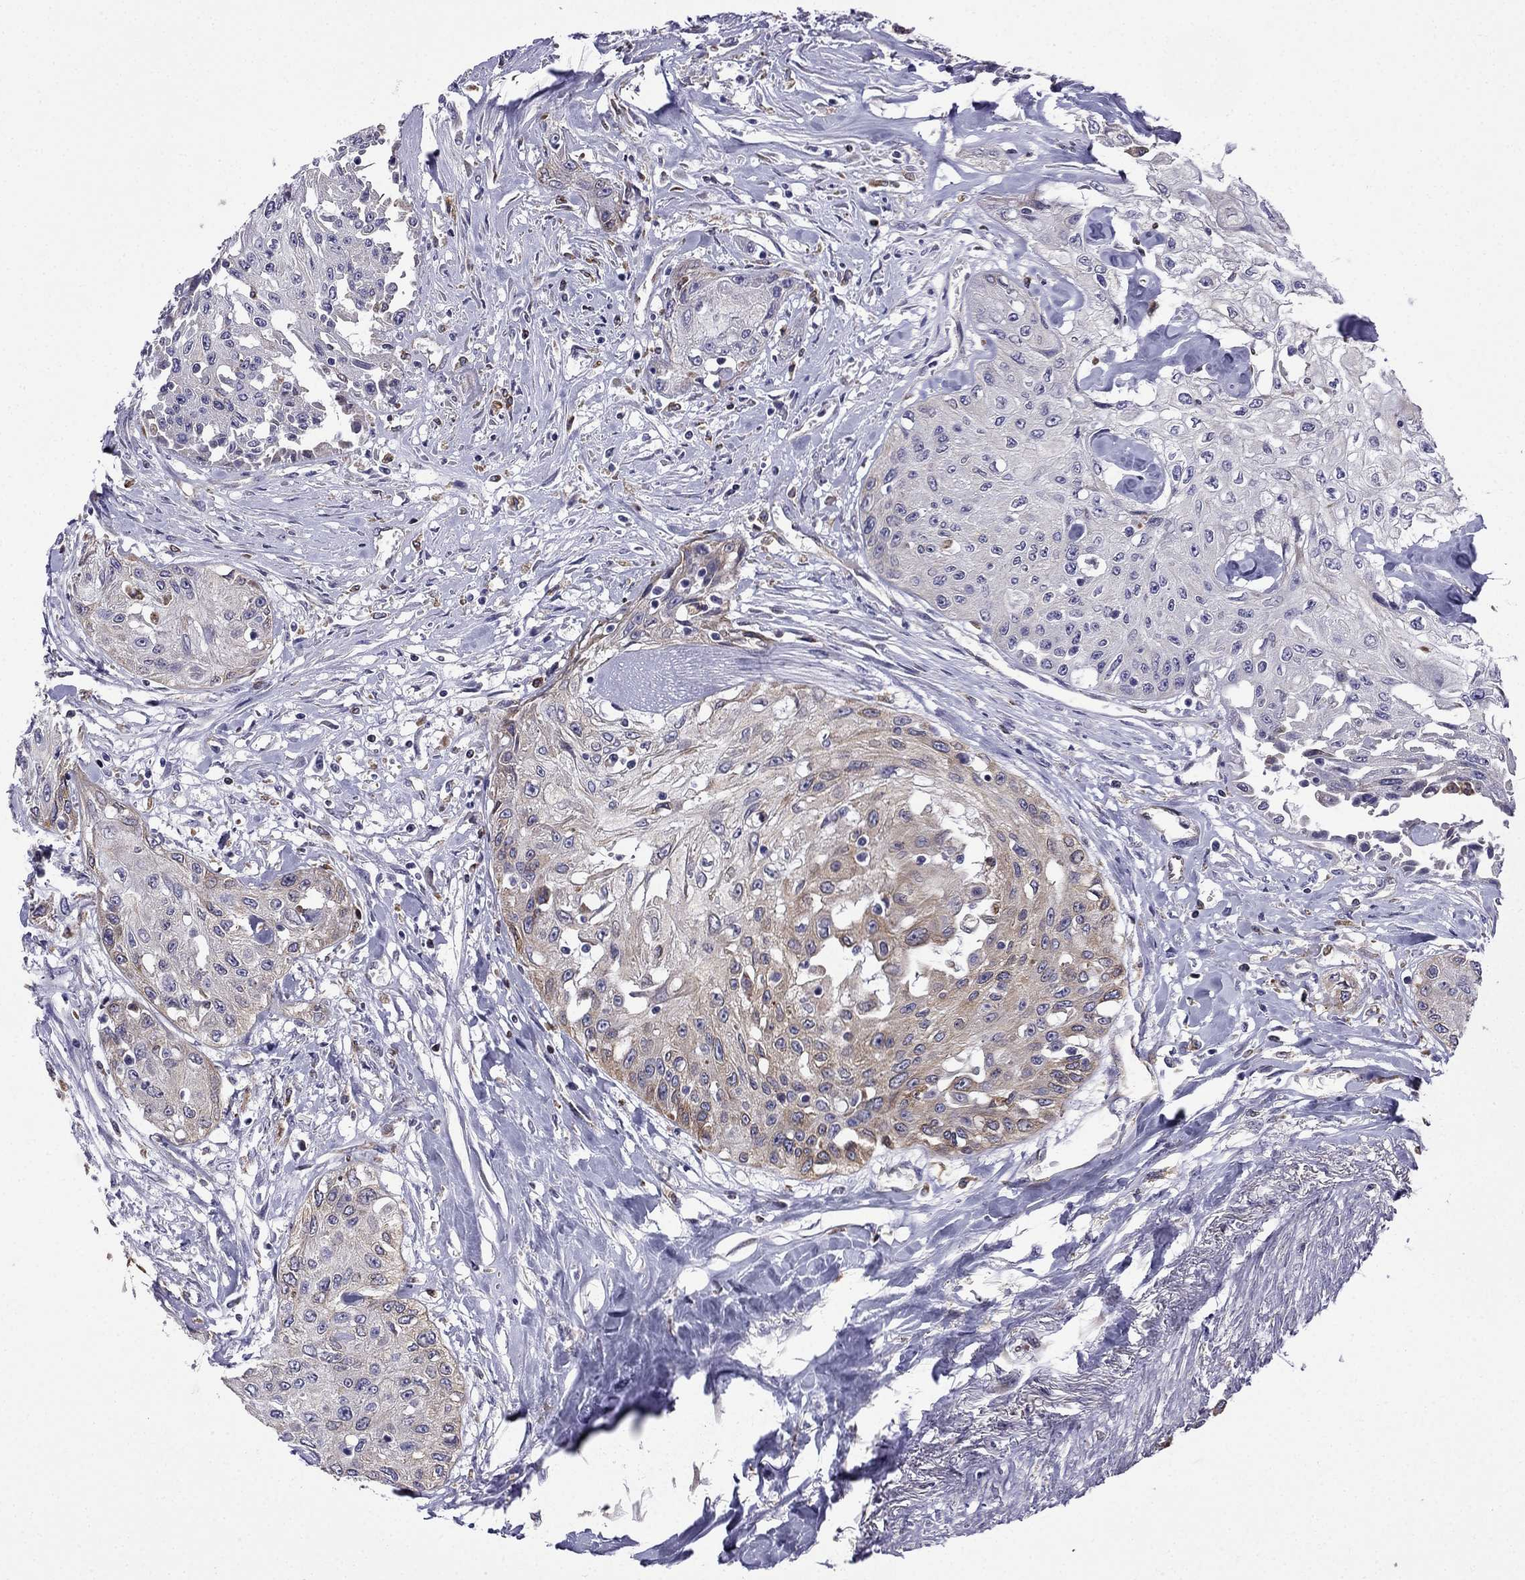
{"staining": {"intensity": "weak", "quantity": "<25%", "location": "cytoplasmic/membranous"}, "tissue": "head and neck cancer", "cell_type": "Tumor cells", "image_type": "cancer", "snomed": [{"axis": "morphology", "description": "Normal tissue, NOS"}, {"axis": "morphology", "description": "Squamous cell carcinoma, NOS"}, {"axis": "topography", "description": "Oral tissue"}, {"axis": "topography", "description": "Peripheral nerve tissue"}, {"axis": "topography", "description": "Head-Neck"}], "caption": "Protein analysis of squamous cell carcinoma (head and neck) reveals no significant expression in tumor cells.", "gene": "GNAL", "patient": {"sex": "female", "age": 59}}